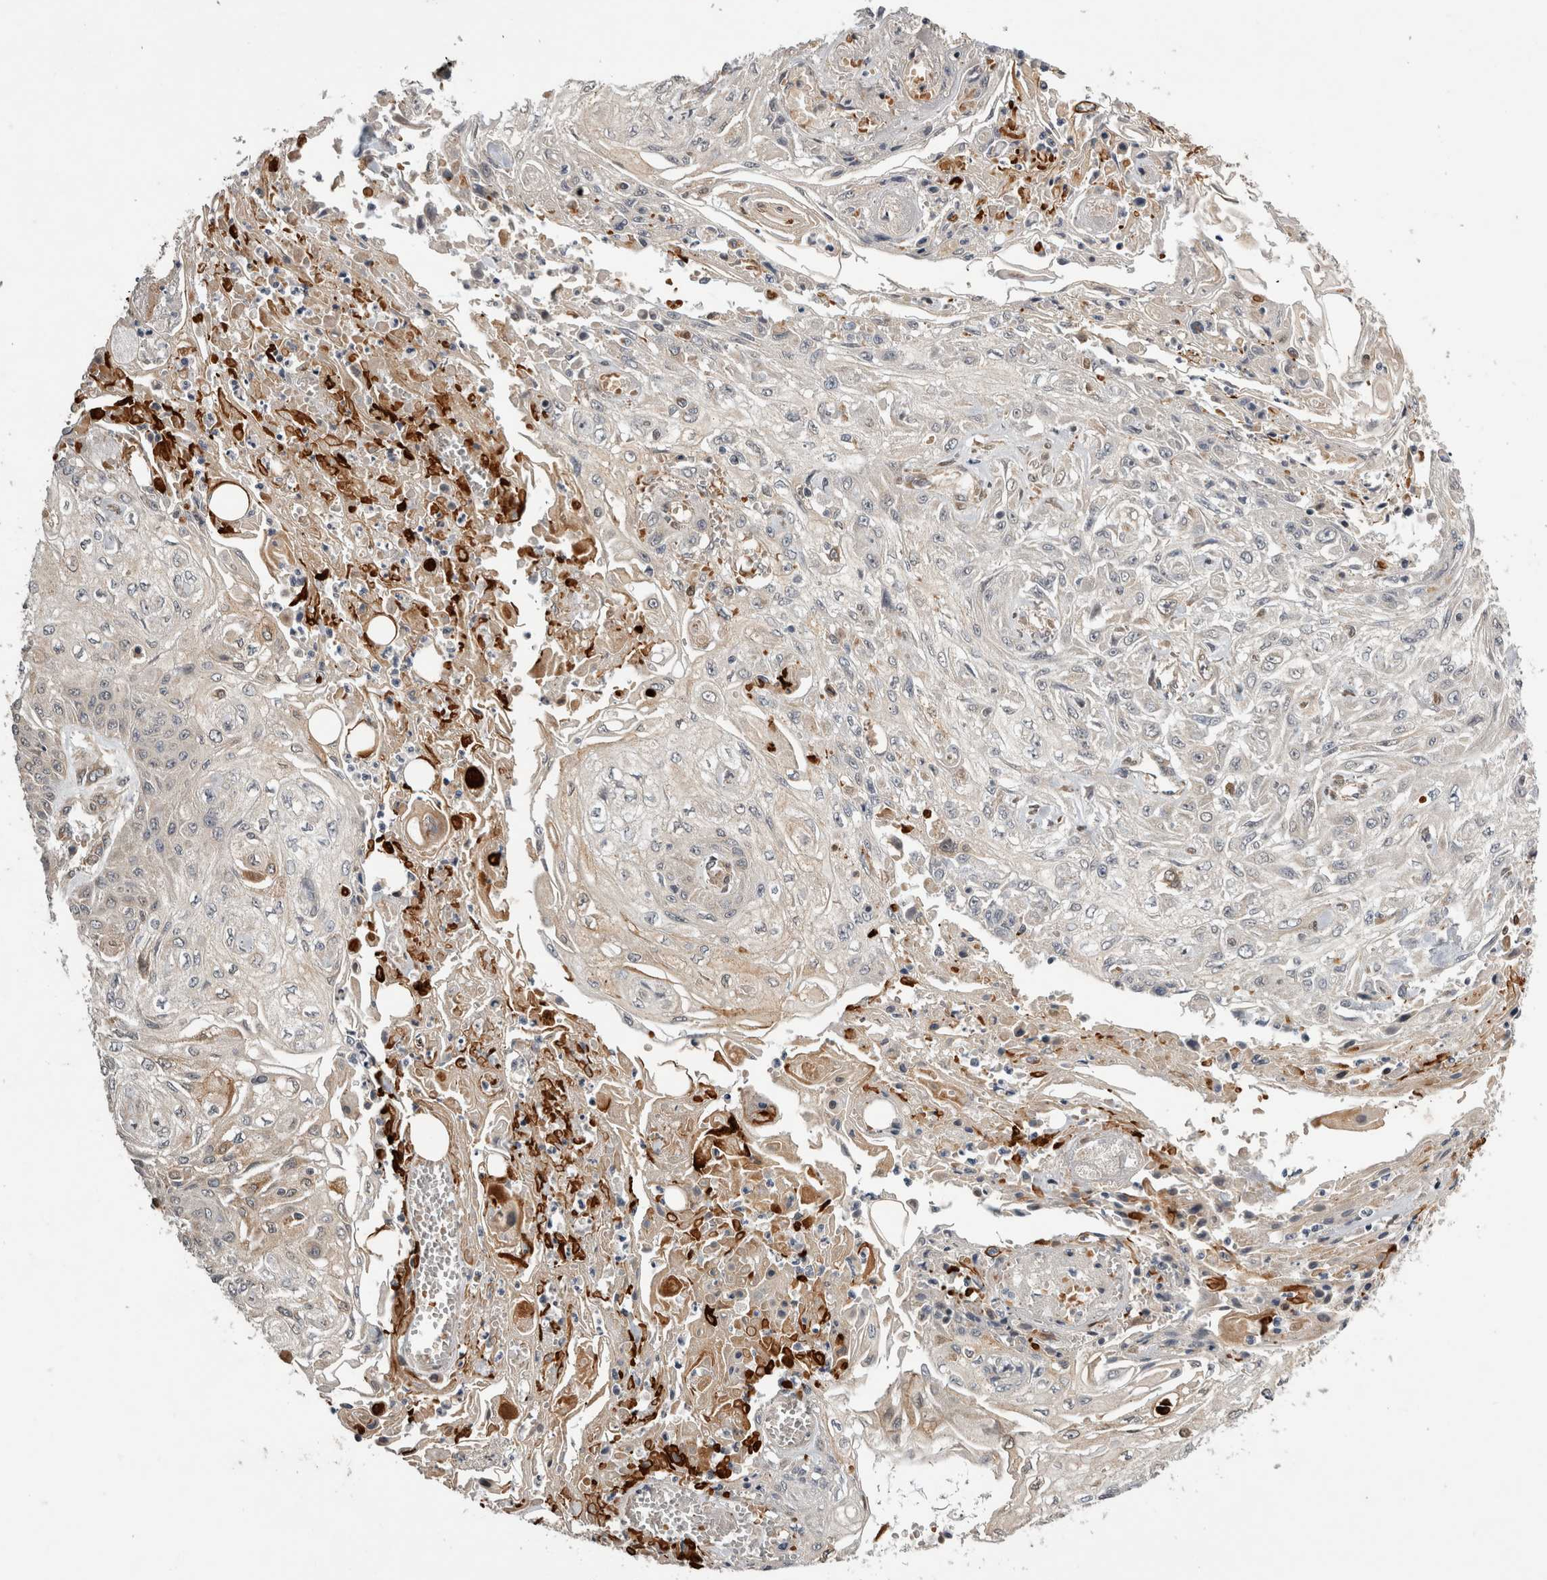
{"staining": {"intensity": "negative", "quantity": "none", "location": "none"}, "tissue": "skin cancer", "cell_type": "Tumor cells", "image_type": "cancer", "snomed": [{"axis": "morphology", "description": "Squamous cell carcinoma, NOS"}, {"axis": "morphology", "description": "Squamous cell carcinoma, metastatic, NOS"}, {"axis": "topography", "description": "Skin"}, {"axis": "topography", "description": "Lymph node"}], "caption": "Protein analysis of skin squamous cell carcinoma displays no significant positivity in tumor cells.", "gene": "APOL2", "patient": {"sex": "male", "age": 75}}